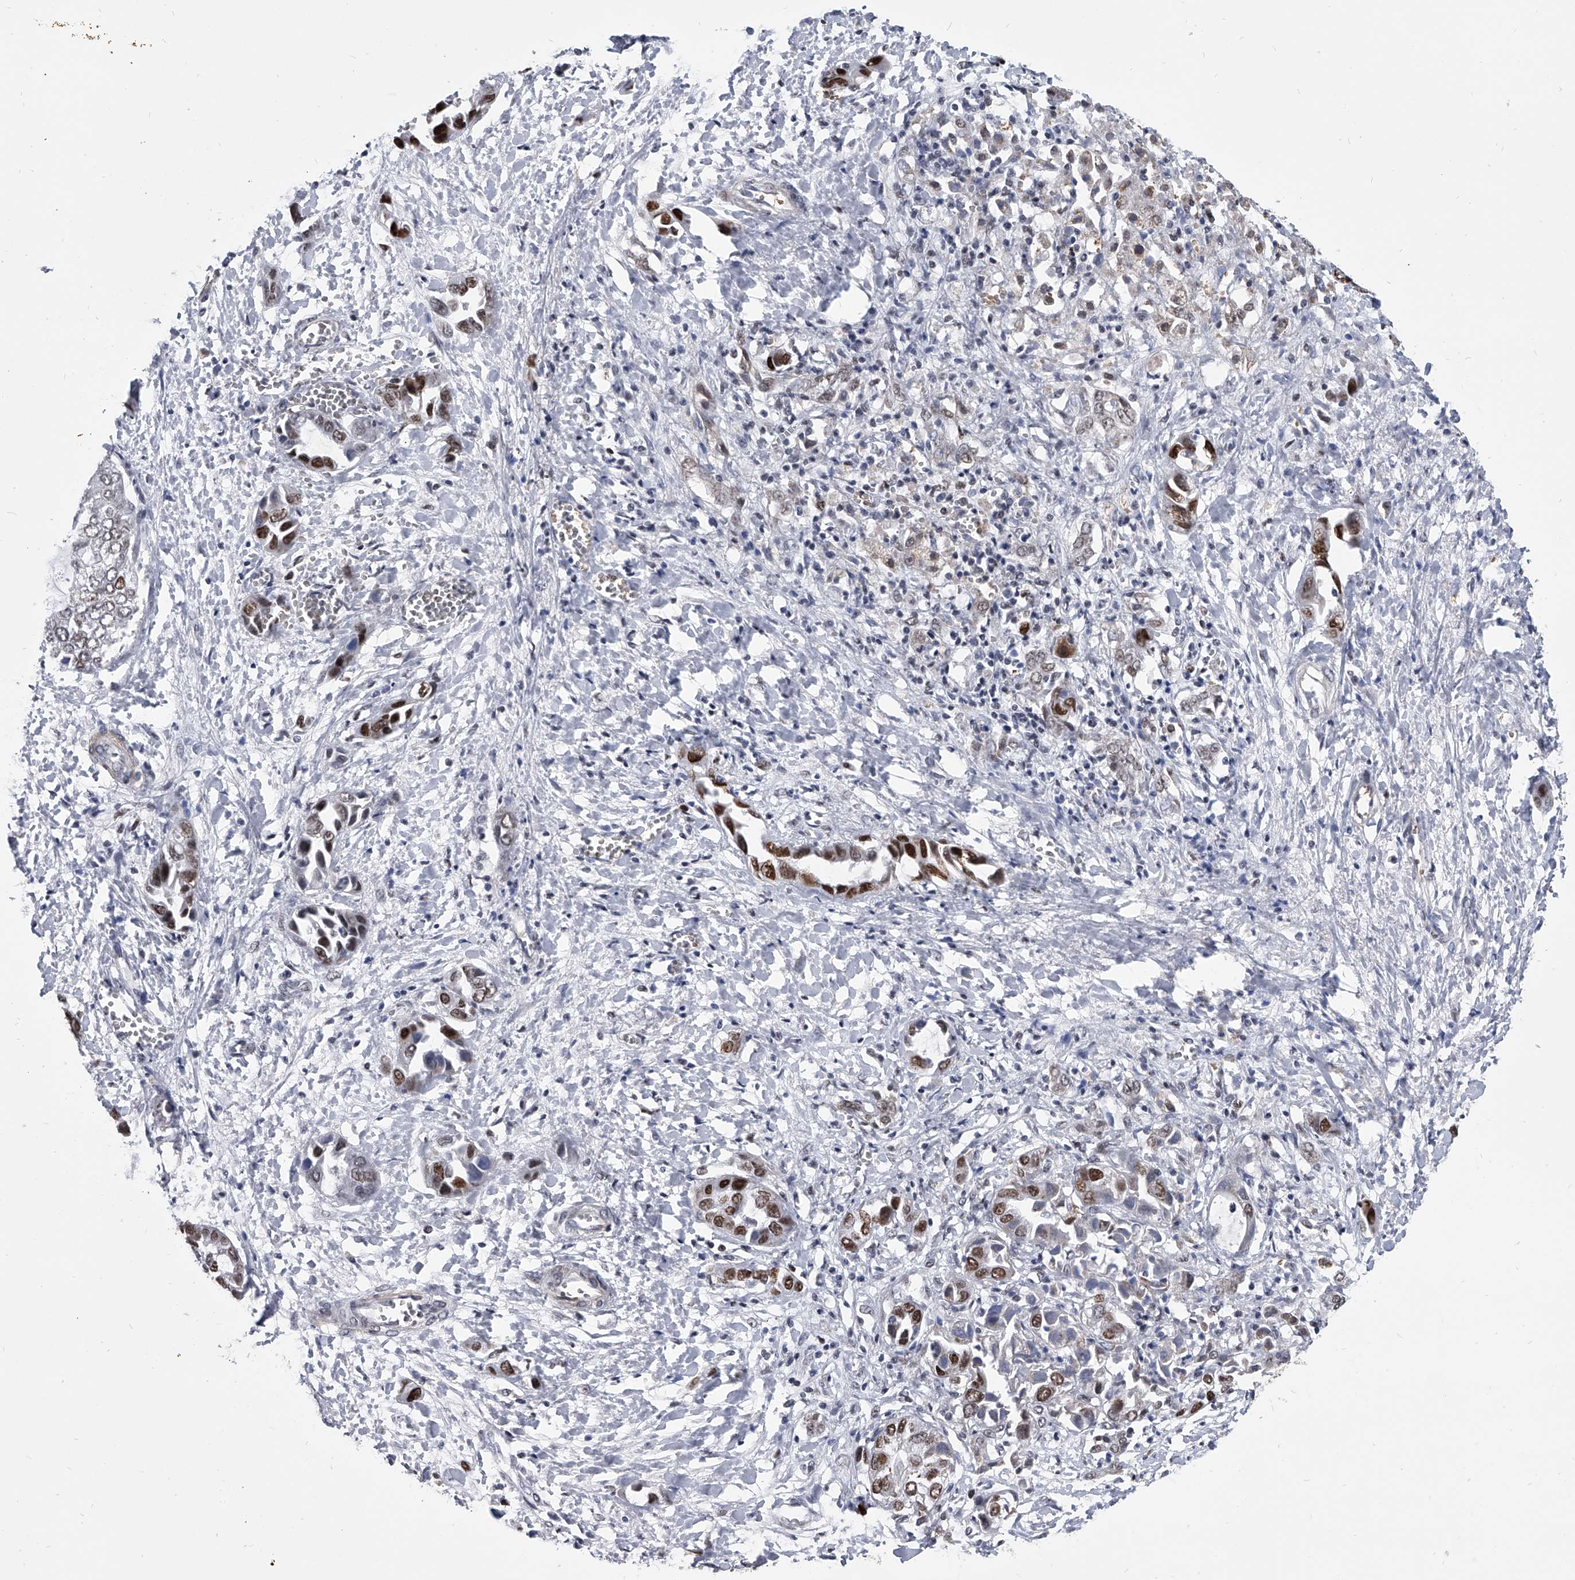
{"staining": {"intensity": "strong", "quantity": ">75%", "location": "nuclear"}, "tissue": "liver cancer", "cell_type": "Tumor cells", "image_type": "cancer", "snomed": [{"axis": "morphology", "description": "Cholangiocarcinoma"}, {"axis": "topography", "description": "Liver"}], "caption": "A brown stain shows strong nuclear staining of a protein in human liver cancer tumor cells. Using DAB (brown) and hematoxylin (blue) stains, captured at high magnification using brightfield microscopy.", "gene": "SIM2", "patient": {"sex": "female", "age": 52}}